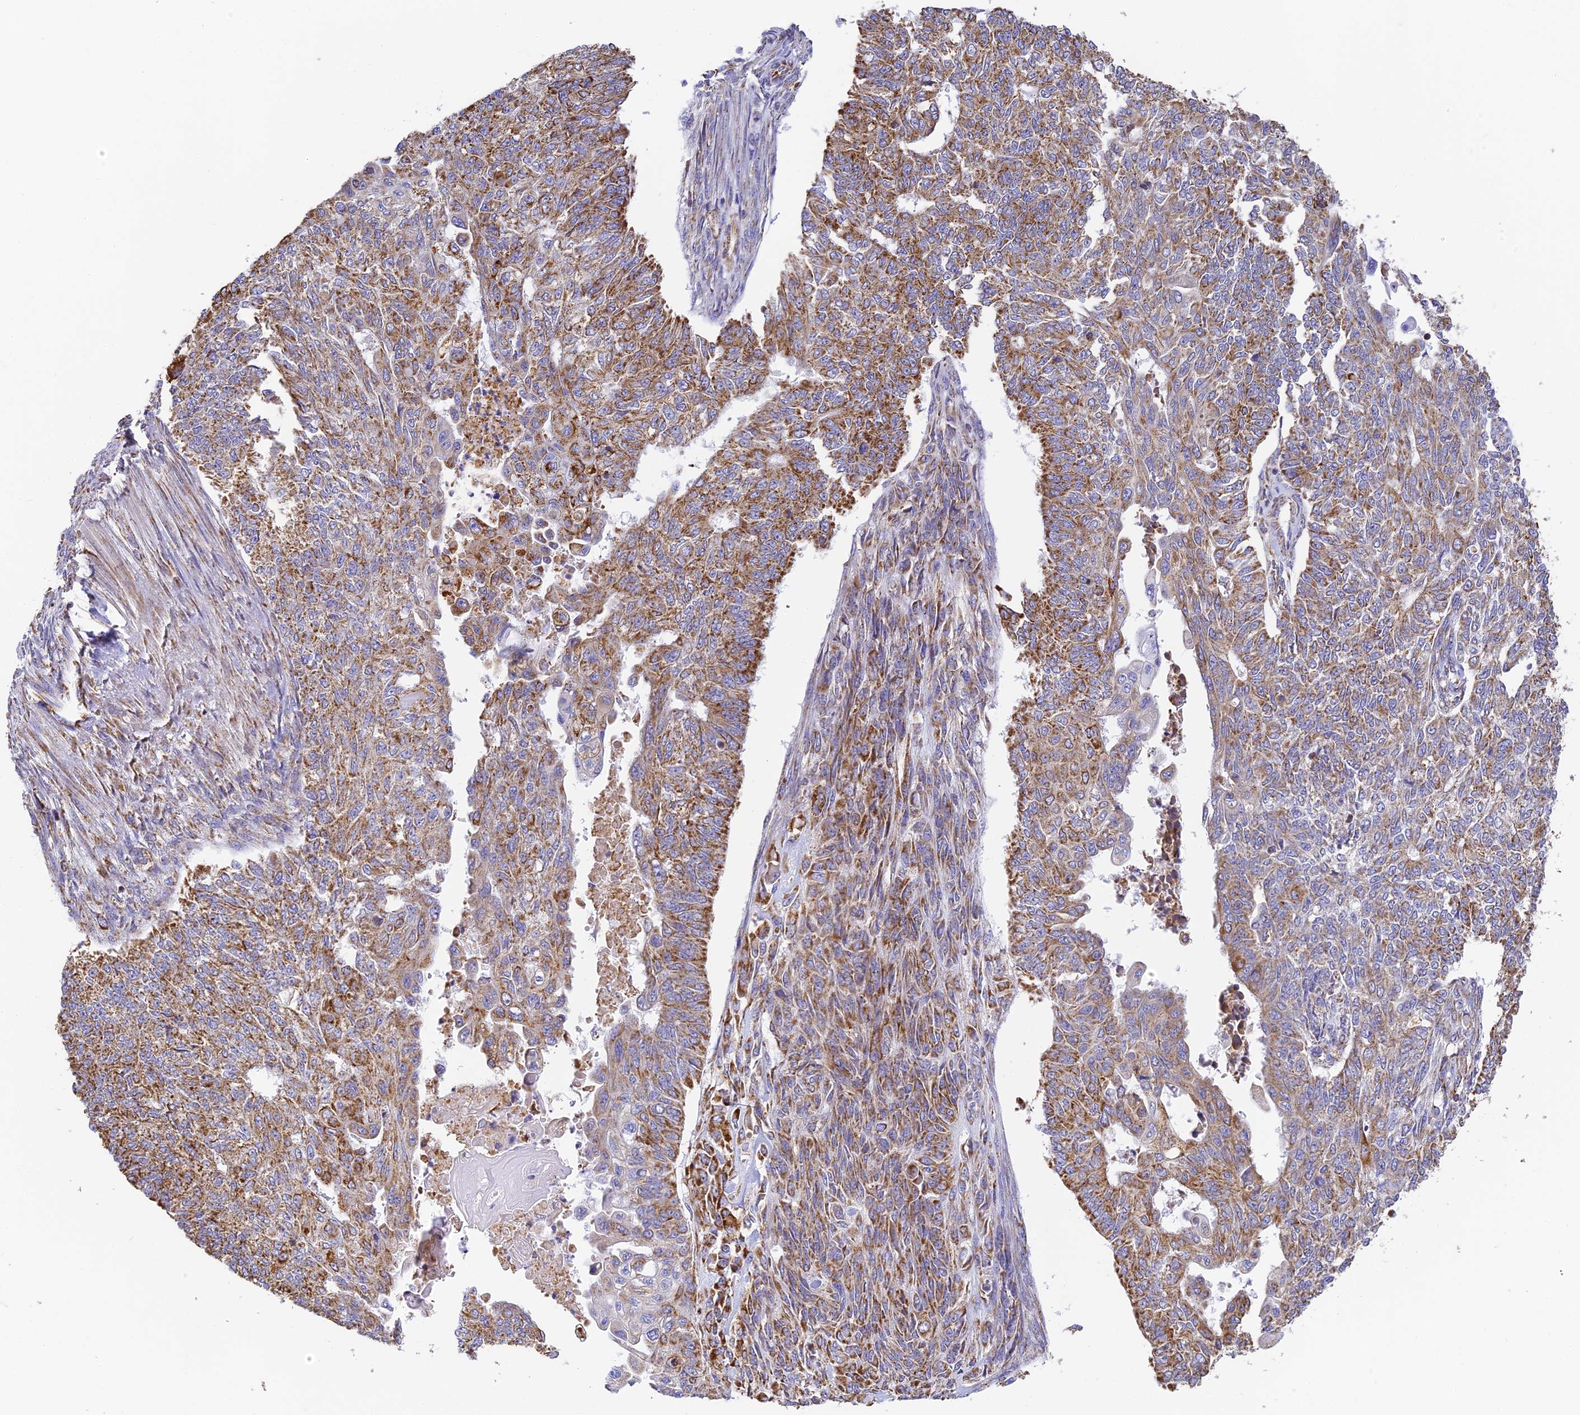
{"staining": {"intensity": "strong", "quantity": "25%-75%", "location": "cytoplasmic/membranous"}, "tissue": "endometrial cancer", "cell_type": "Tumor cells", "image_type": "cancer", "snomed": [{"axis": "morphology", "description": "Adenocarcinoma, NOS"}, {"axis": "topography", "description": "Endometrium"}], "caption": "Endometrial cancer (adenocarcinoma) stained with DAB immunohistochemistry (IHC) reveals high levels of strong cytoplasmic/membranous positivity in about 25%-75% of tumor cells.", "gene": "COX6C", "patient": {"sex": "female", "age": 32}}